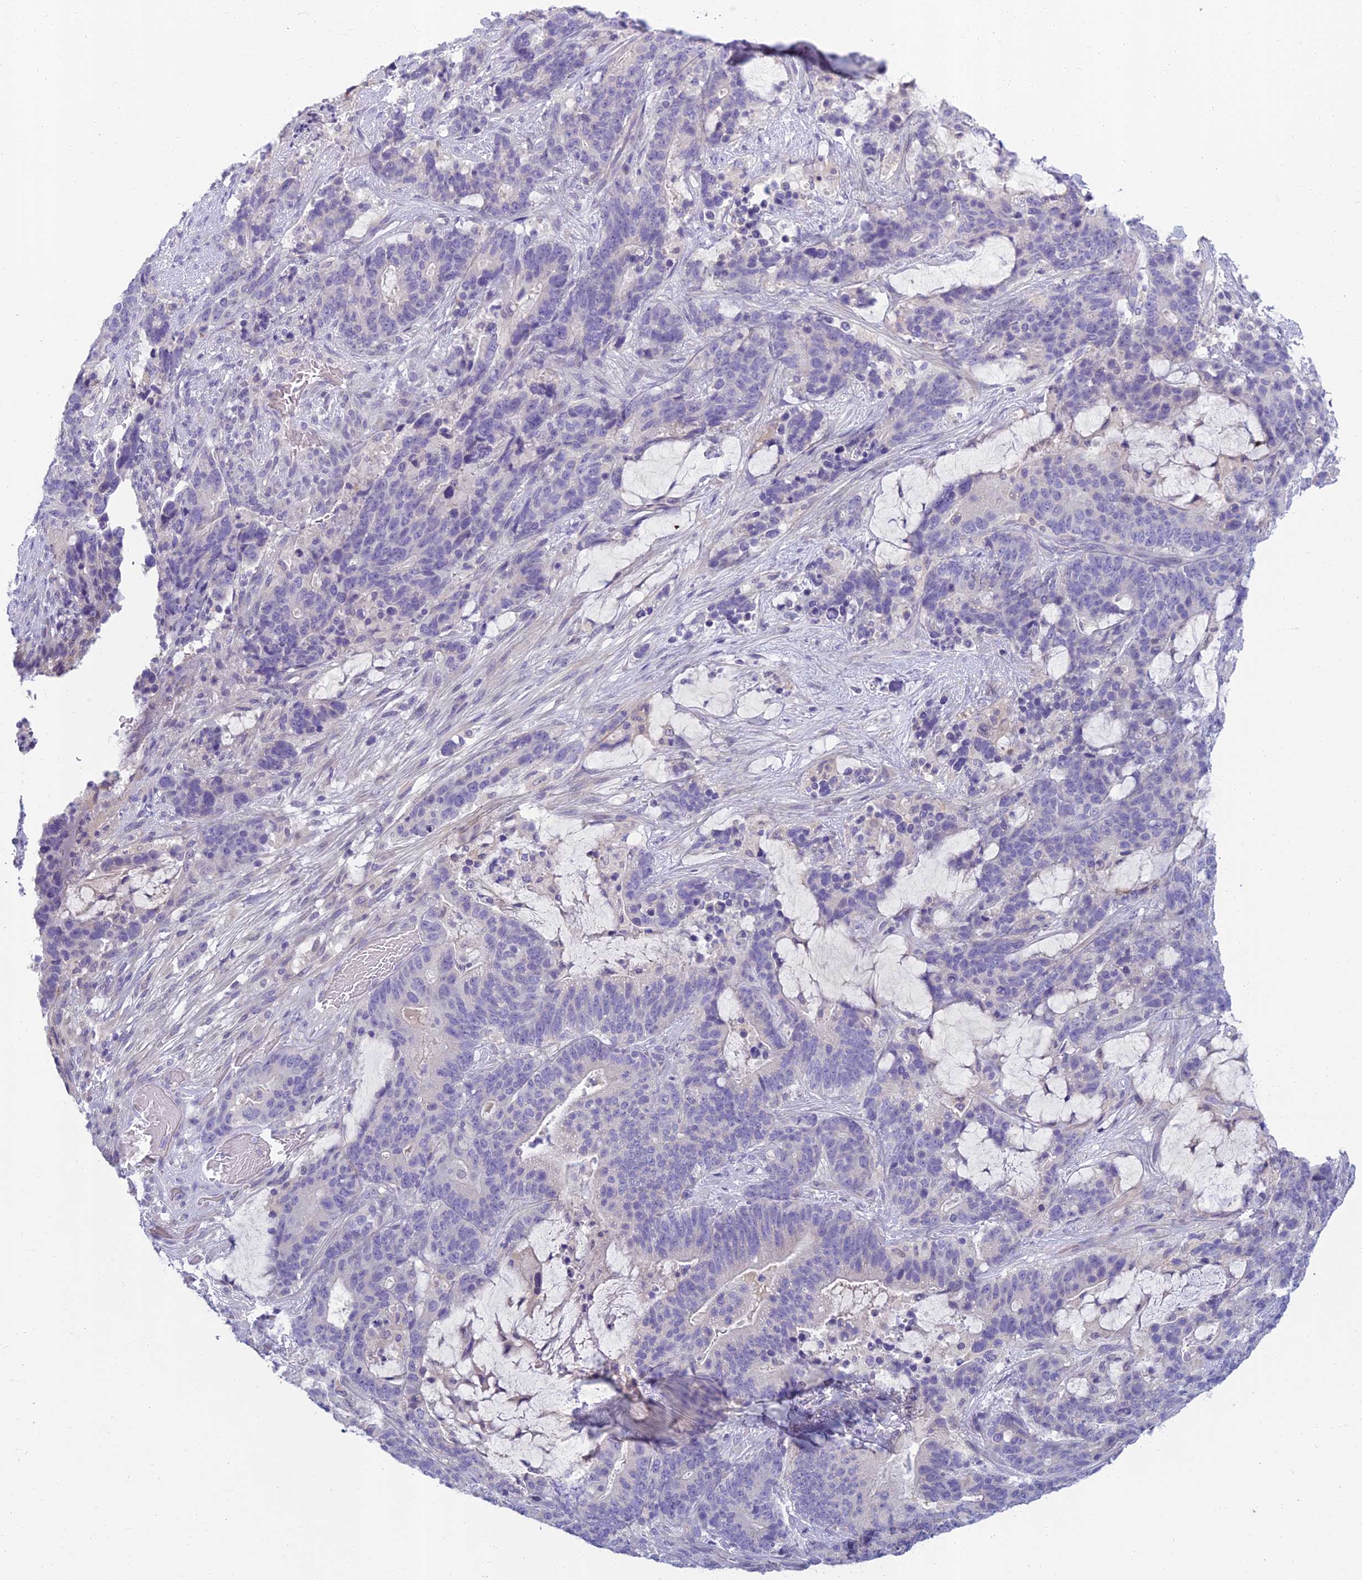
{"staining": {"intensity": "negative", "quantity": "none", "location": "none"}, "tissue": "stomach cancer", "cell_type": "Tumor cells", "image_type": "cancer", "snomed": [{"axis": "morphology", "description": "Normal tissue, NOS"}, {"axis": "morphology", "description": "Adenocarcinoma, NOS"}, {"axis": "topography", "description": "Stomach"}], "caption": "An immunohistochemistry micrograph of stomach cancer is shown. There is no staining in tumor cells of stomach cancer.", "gene": "SLC25A41", "patient": {"sex": "female", "age": 64}}